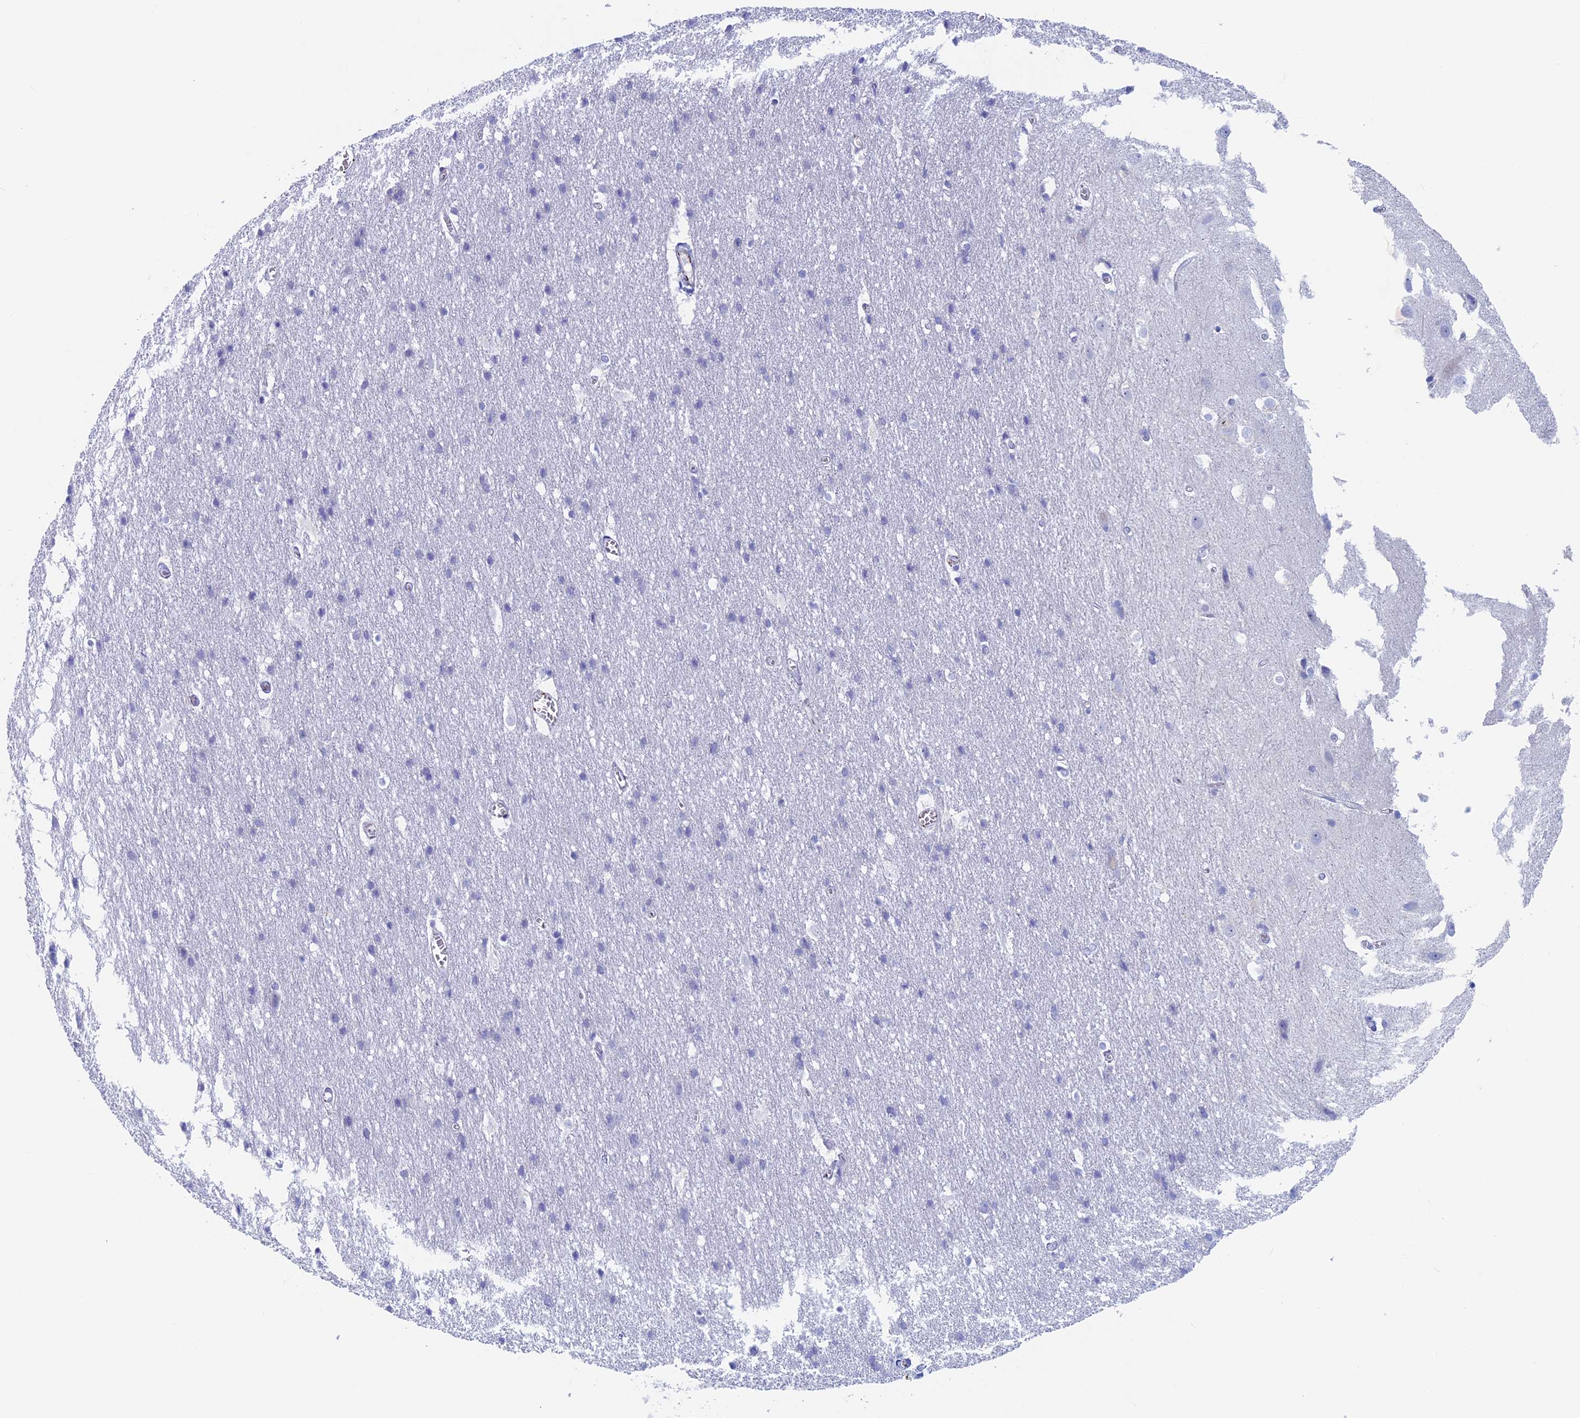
{"staining": {"intensity": "negative", "quantity": "none", "location": "none"}, "tissue": "cerebral cortex", "cell_type": "Endothelial cells", "image_type": "normal", "snomed": [{"axis": "morphology", "description": "Normal tissue, NOS"}, {"axis": "topography", "description": "Cerebral cortex"}], "caption": "IHC micrograph of benign cerebral cortex: human cerebral cortex stained with DAB (3,3'-diaminobenzidine) displays no significant protein positivity in endothelial cells.", "gene": "MAGEB6", "patient": {"sex": "male", "age": 54}}